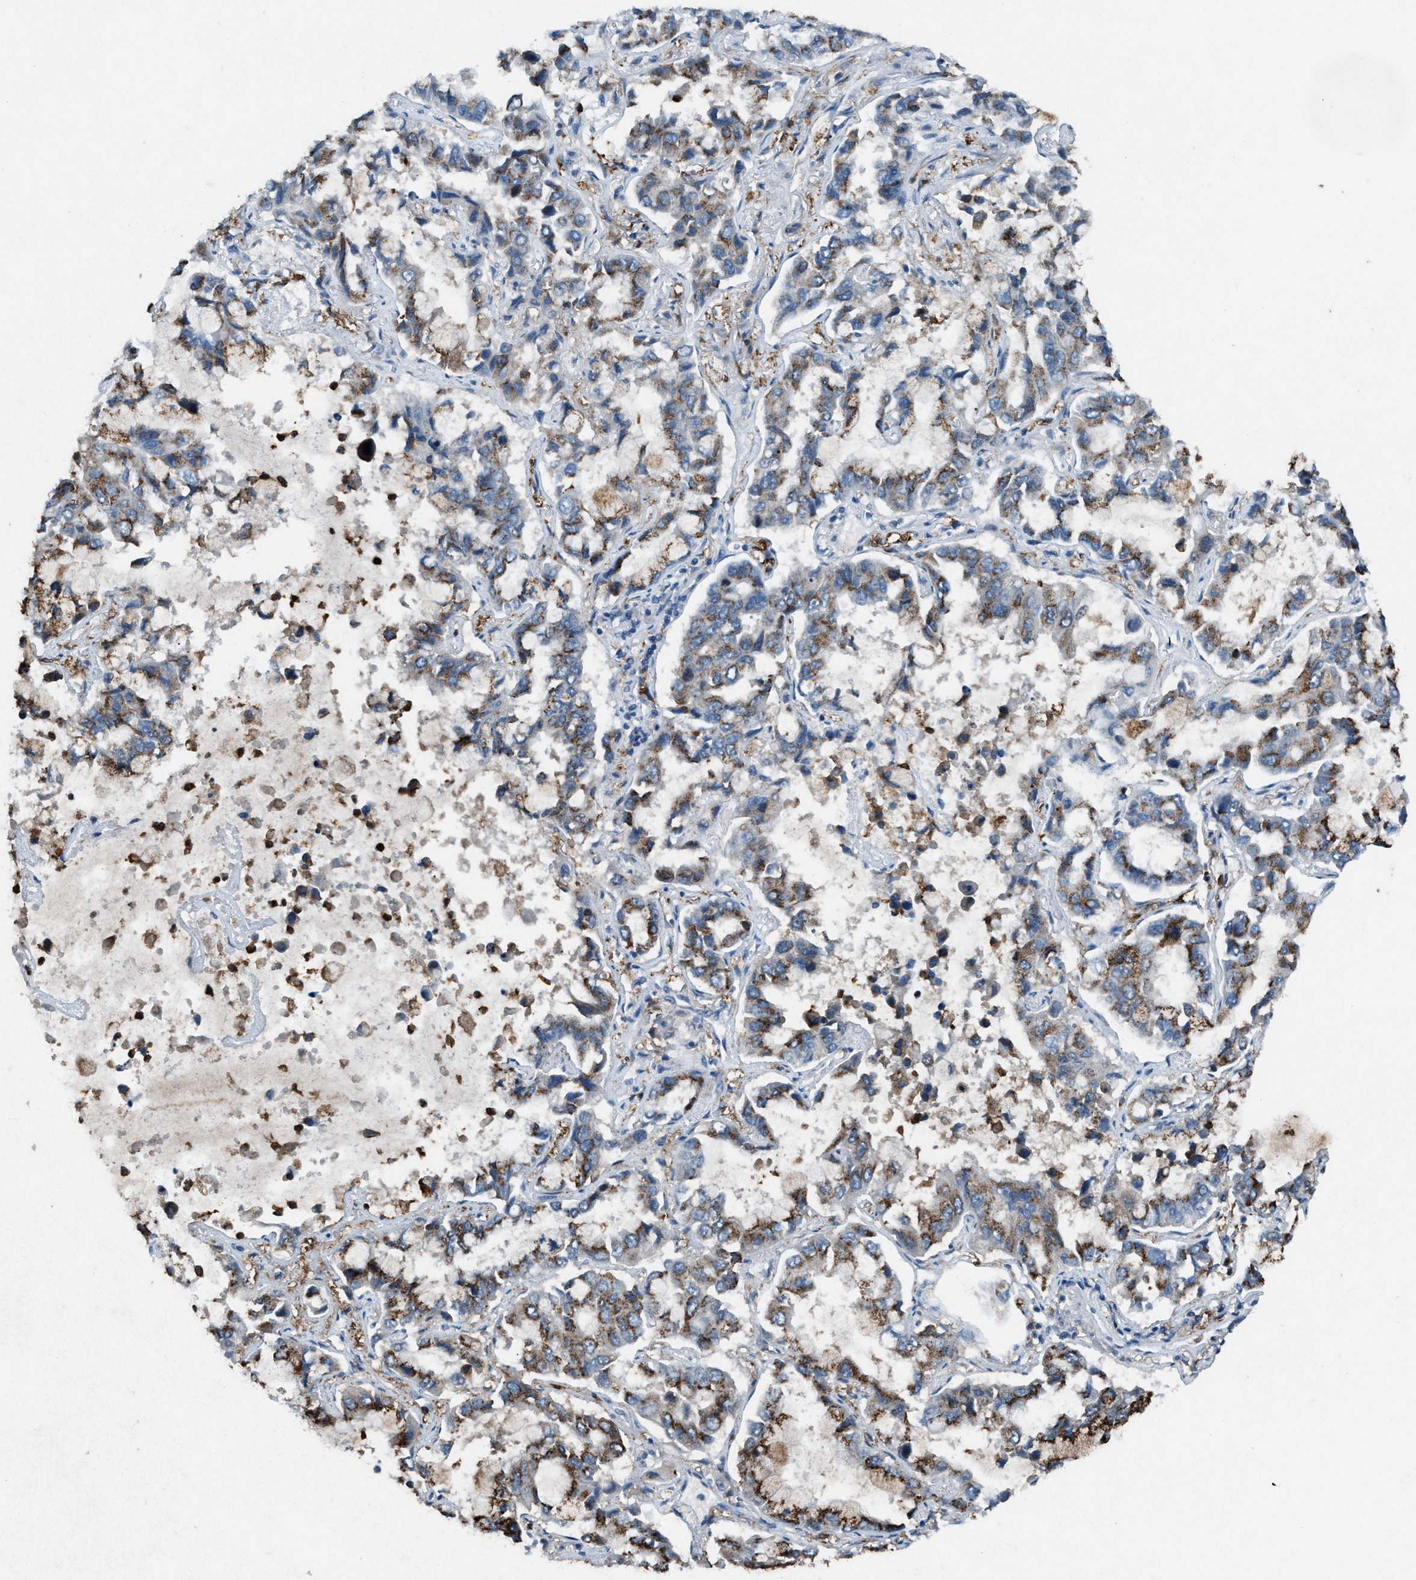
{"staining": {"intensity": "moderate", "quantity": "25%-75%", "location": "cytoplasmic/membranous"}, "tissue": "lung cancer", "cell_type": "Tumor cells", "image_type": "cancer", "snomed": [{"axis": "morphology", "description": "Adenocarcinoma, NOS"}, {"axis": "topography", "description": "Lung"}], "caption": "IHC of adenocarcinoma (lung) demonstrates medium levels of moderate cytoplasmic/membranous staining in approximately 25%-75% of tumor cells.", "gene": "FCER1G", "patient": {"sex": "male", "age": 64}}